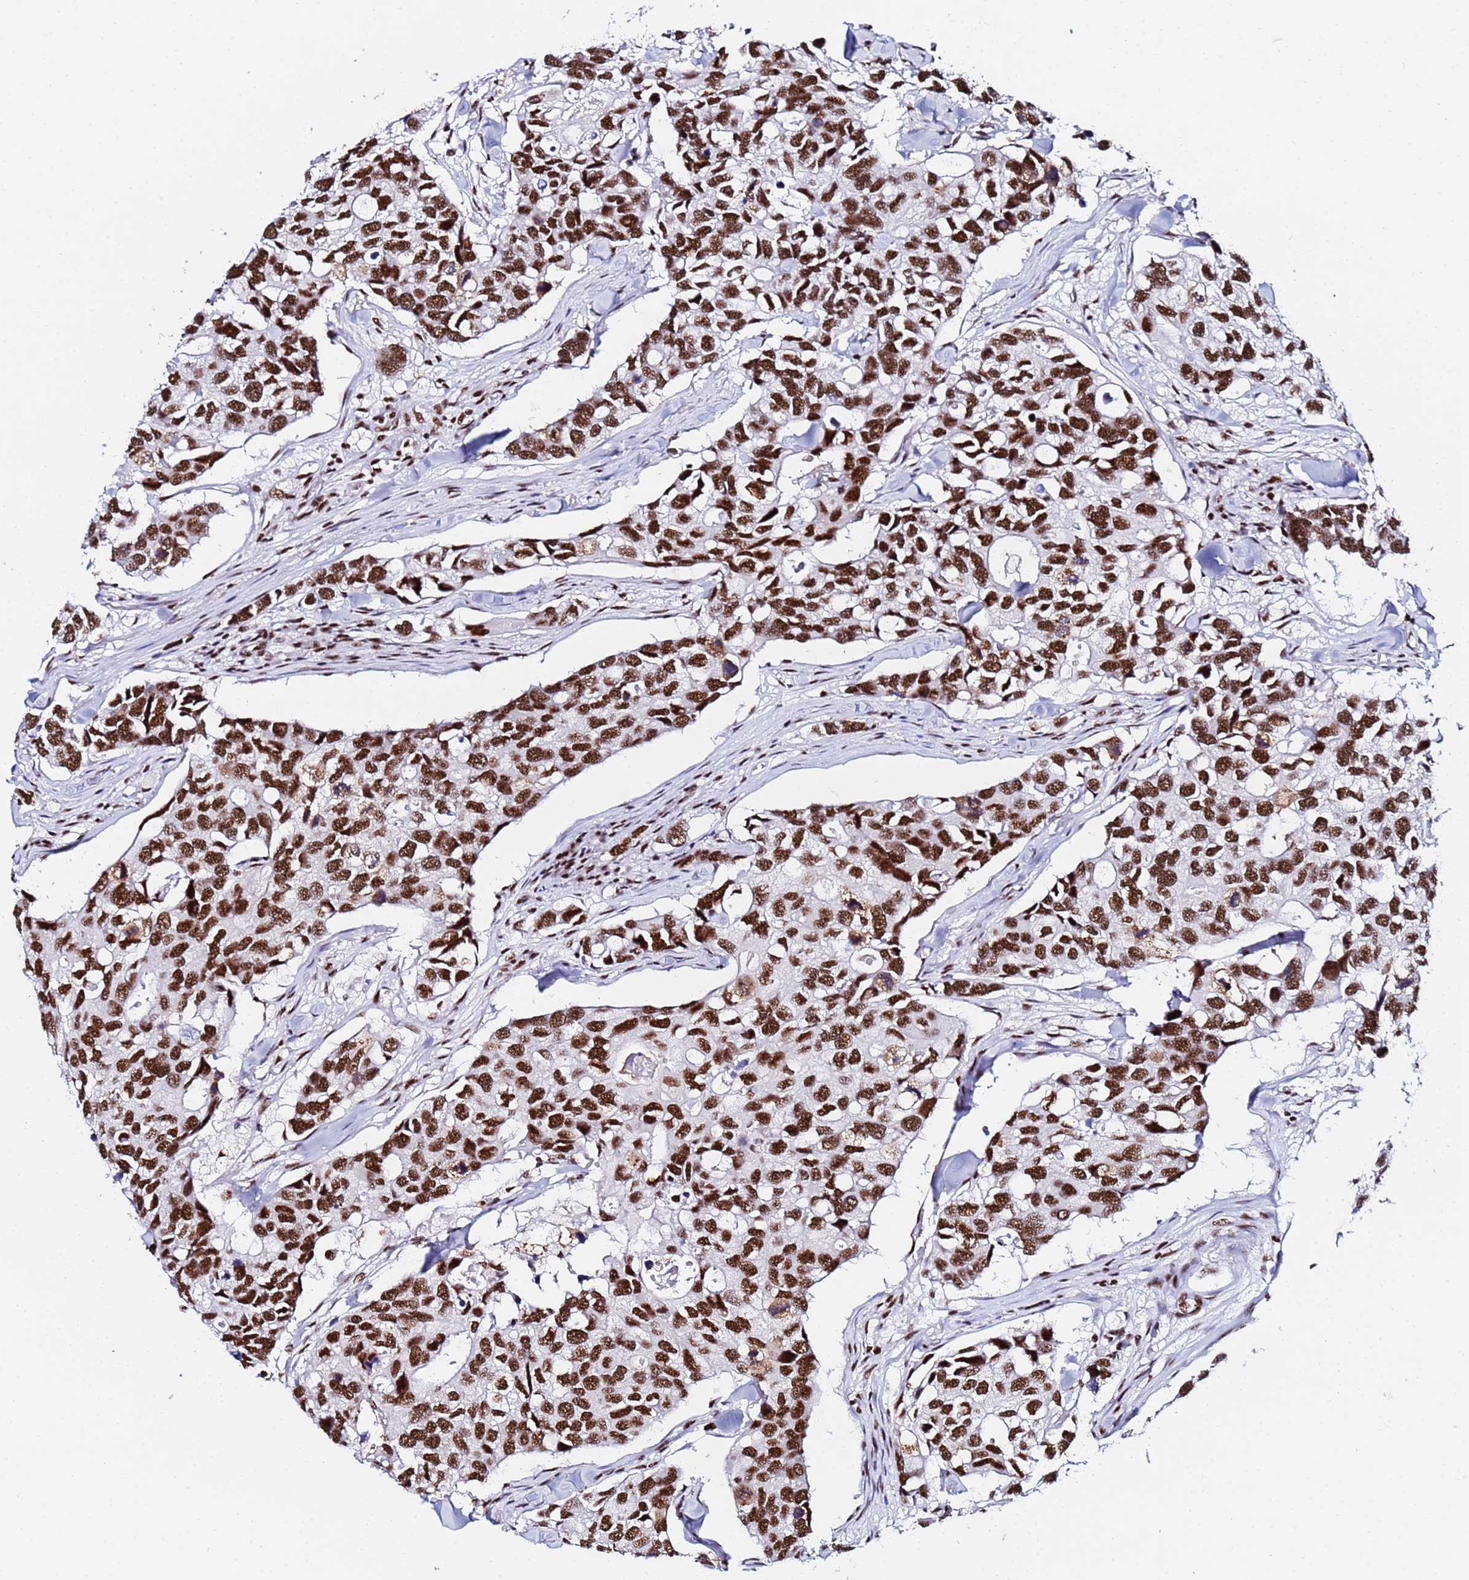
{"staining": {"intensity": "strong", "quantity": ">75%", "location": "nuclear"}, "tissue": "breast cancer", "cell_type": "Tumor cells", "image_type": "cancer", "snomed": [{"axis": "morphology", "description": "Duct carcinoma"}, {"axis": "topography", "description": "Breast"}], "caption": "This is a histology image of IHC staining of breast infiltrating ductal carcinoma, which shows strong positivity in the nuclear of tumor cells.", "gene": "SNRPA1", "patient": {"sex": "female", "age": 83}}